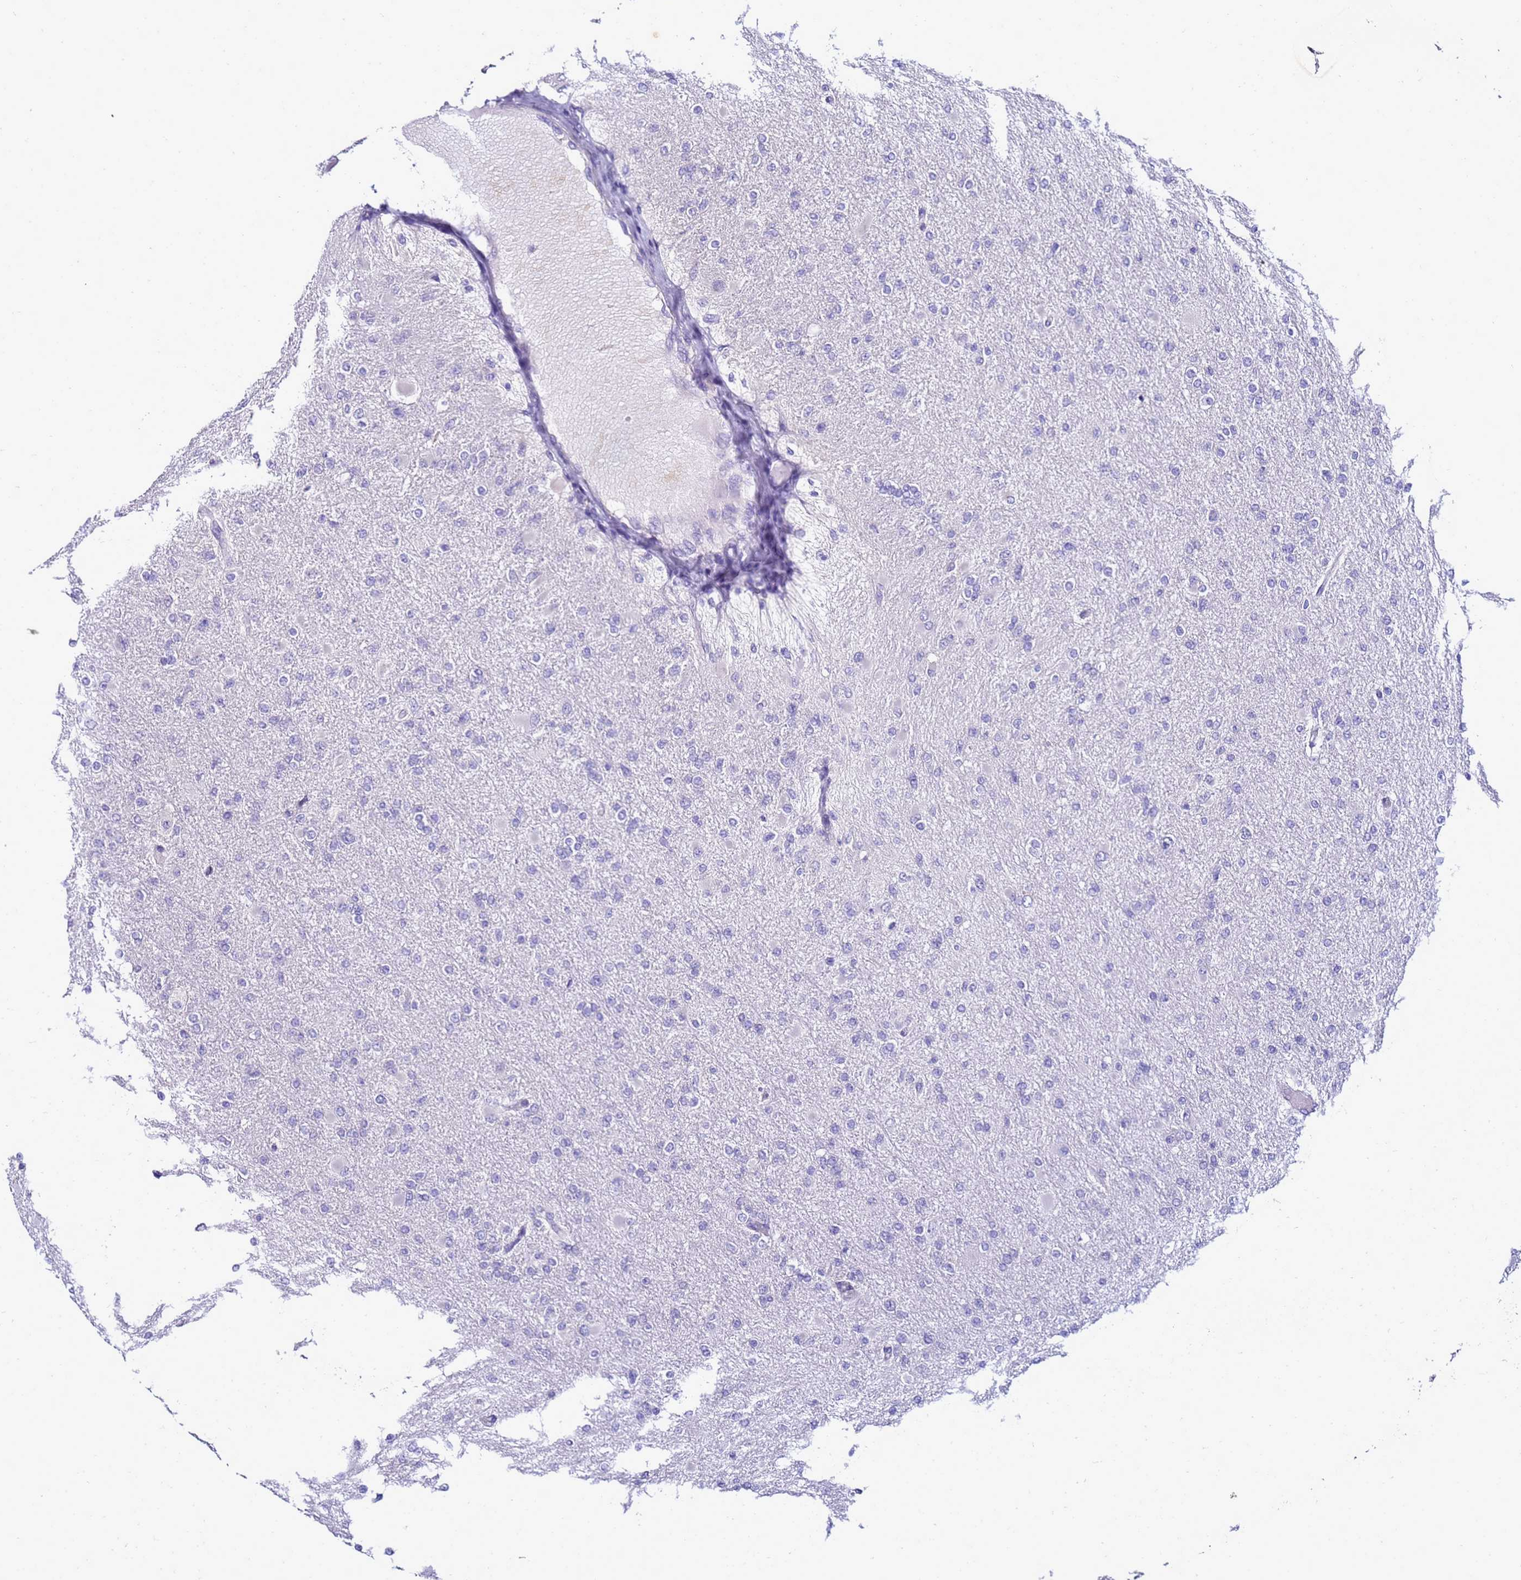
{"staining": {"intensity": "negative", "quantity": "none", "location": "none"}, "tissue": "glioma", "cell_type": "Tumor cells", "image_type": "cancer", "snomed": [{"axis": "morphology", "description": "Glioma, malignant, High grade"}, {"axis": "topography", "description": "Cerebral cortex"}], "caption": "A micrograph of human glioma is negative for staining in tumor cells.", "gene": "FAM166B", "patient": {"sex": "female", "age": 36}}